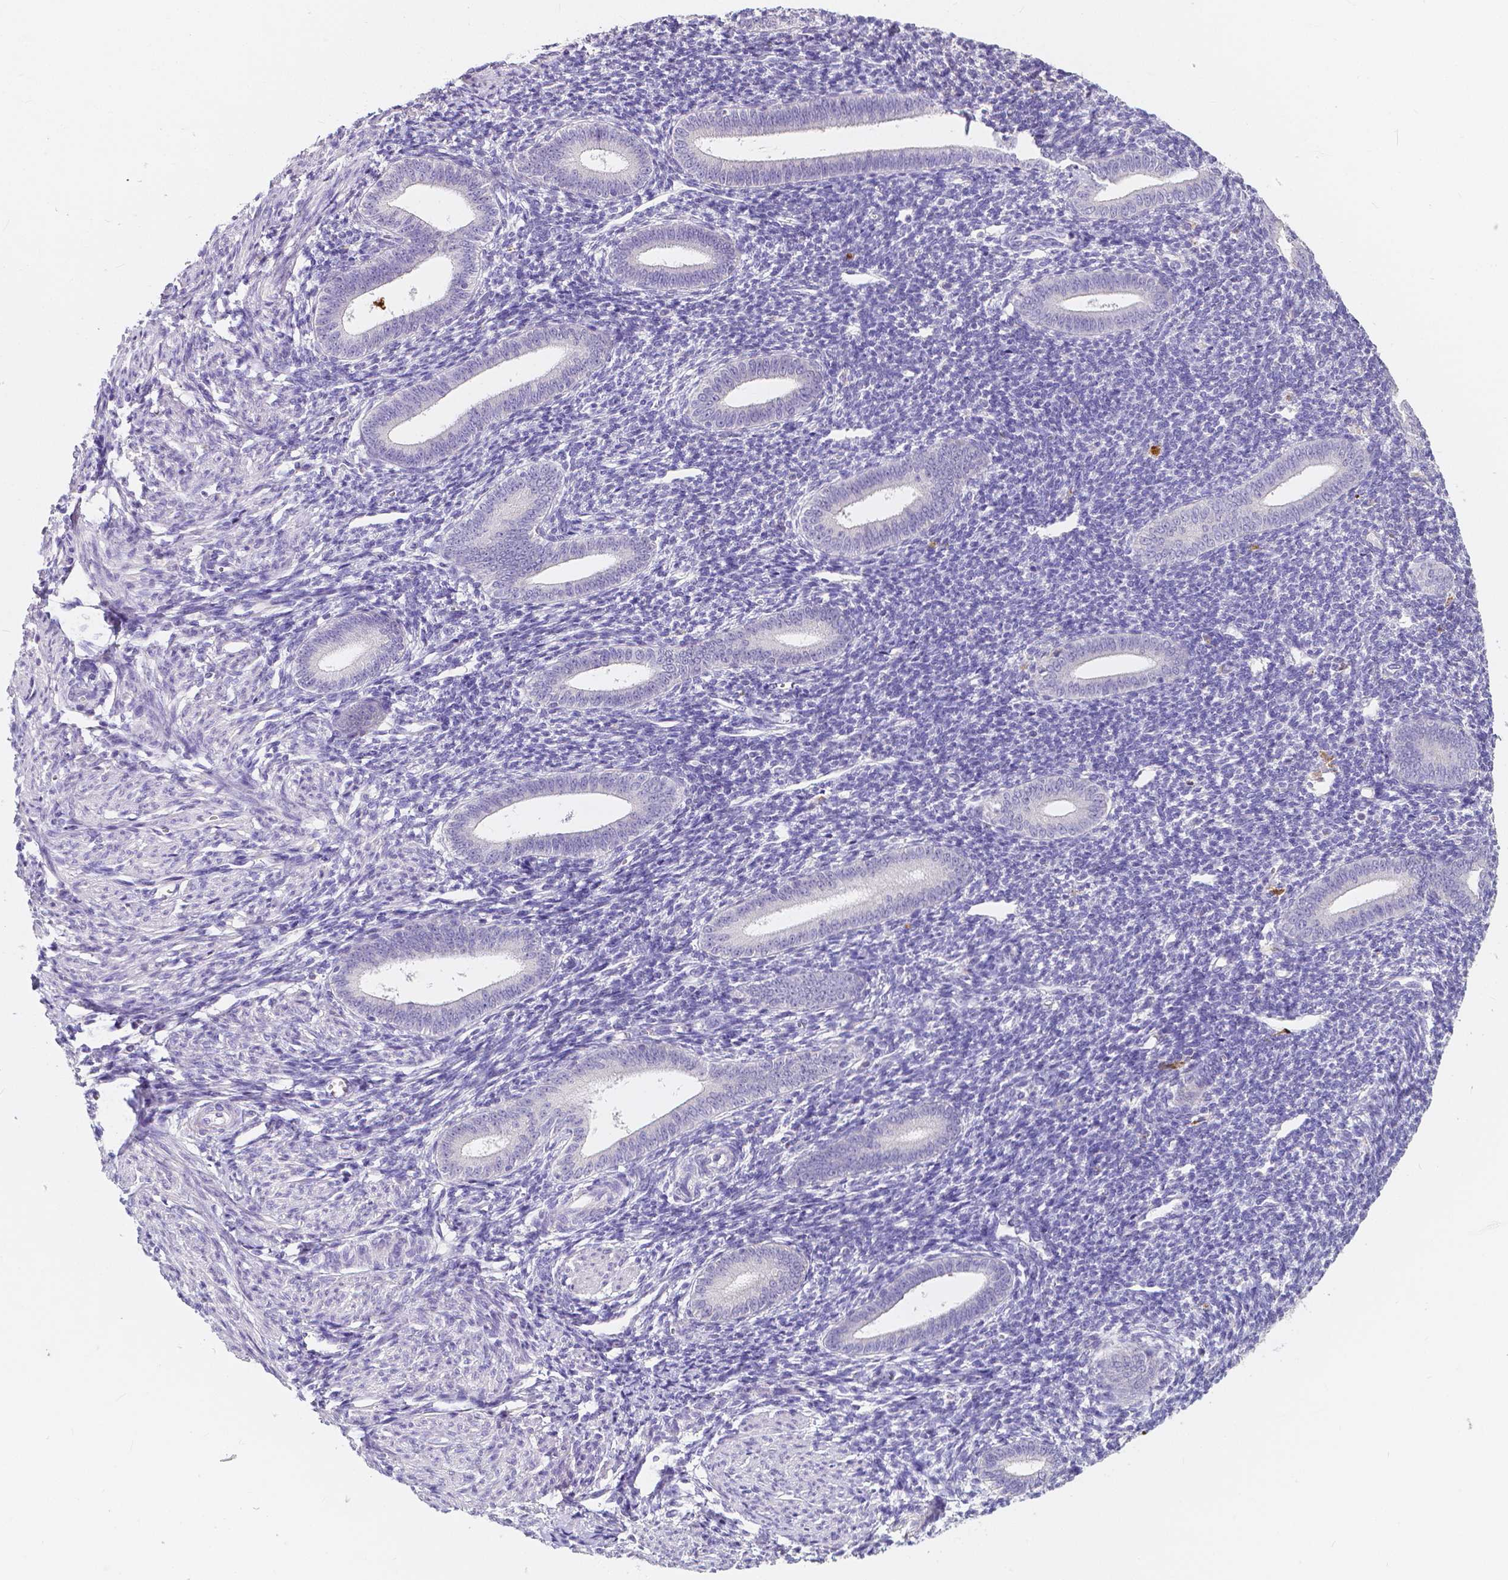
{"staining": {"intensity": "negative", "quantity": "none", "location": "none"}, "tissue": "endometrium", "cell_type": "Cells in endometrial stroma", "image_type": "normal", "snomed": [{"axis": "morphology", "description": "Normal tissue, NOS"}, {"axis": "topography", "description": "Endometrium"}], "caption": "There is no significant staining in cells in endometrial stroma of endometrium. (Stains: DAB (3,3'-diaminobenzidine) immunohistochemistry with hematoxylin counter stain, Microscopy: brightfield microscopy at high magnification).", "gene": "ACP5", "patient": {"sex": "female", "age": 25}}